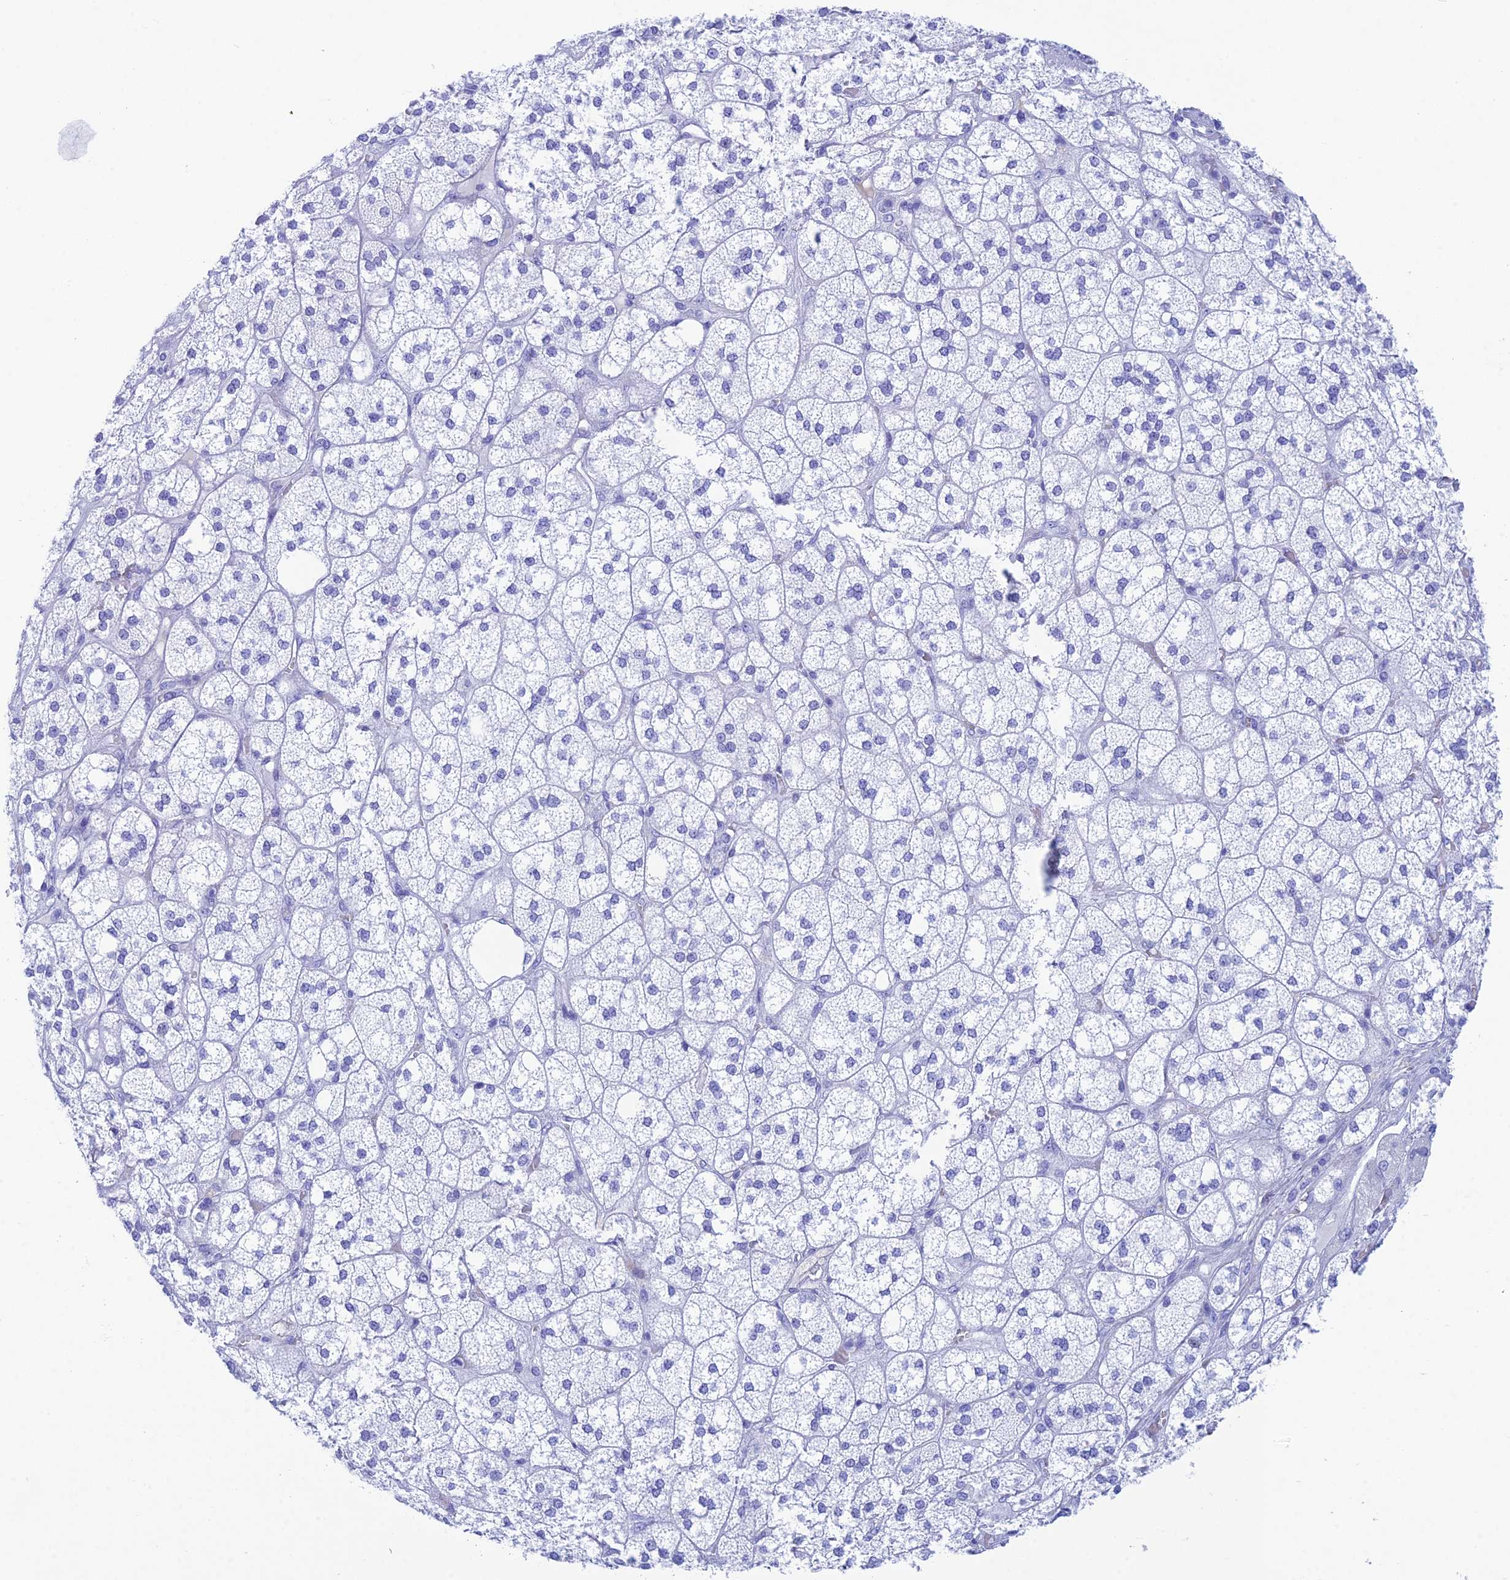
{"staining": {"intensity": "negative", "quantity": "none", "location": "none"}, "tissue": "adrenal gland", "cell_type": "Glandular cells", "image_type": "normal", "snomed": [{"axis": "morphology", "description": "Normal tissue, NOS"}, {"axis": "topography", "description": "Adrenal gland"}], "caption": "Photomicrograph shows no protein staining in glandular cells of benign adrenal gland. (Brightfield microscopy of DAB IHC at high magnification).", "gene": "REG1A", "patient": {"sex": "male", "age": 61}}